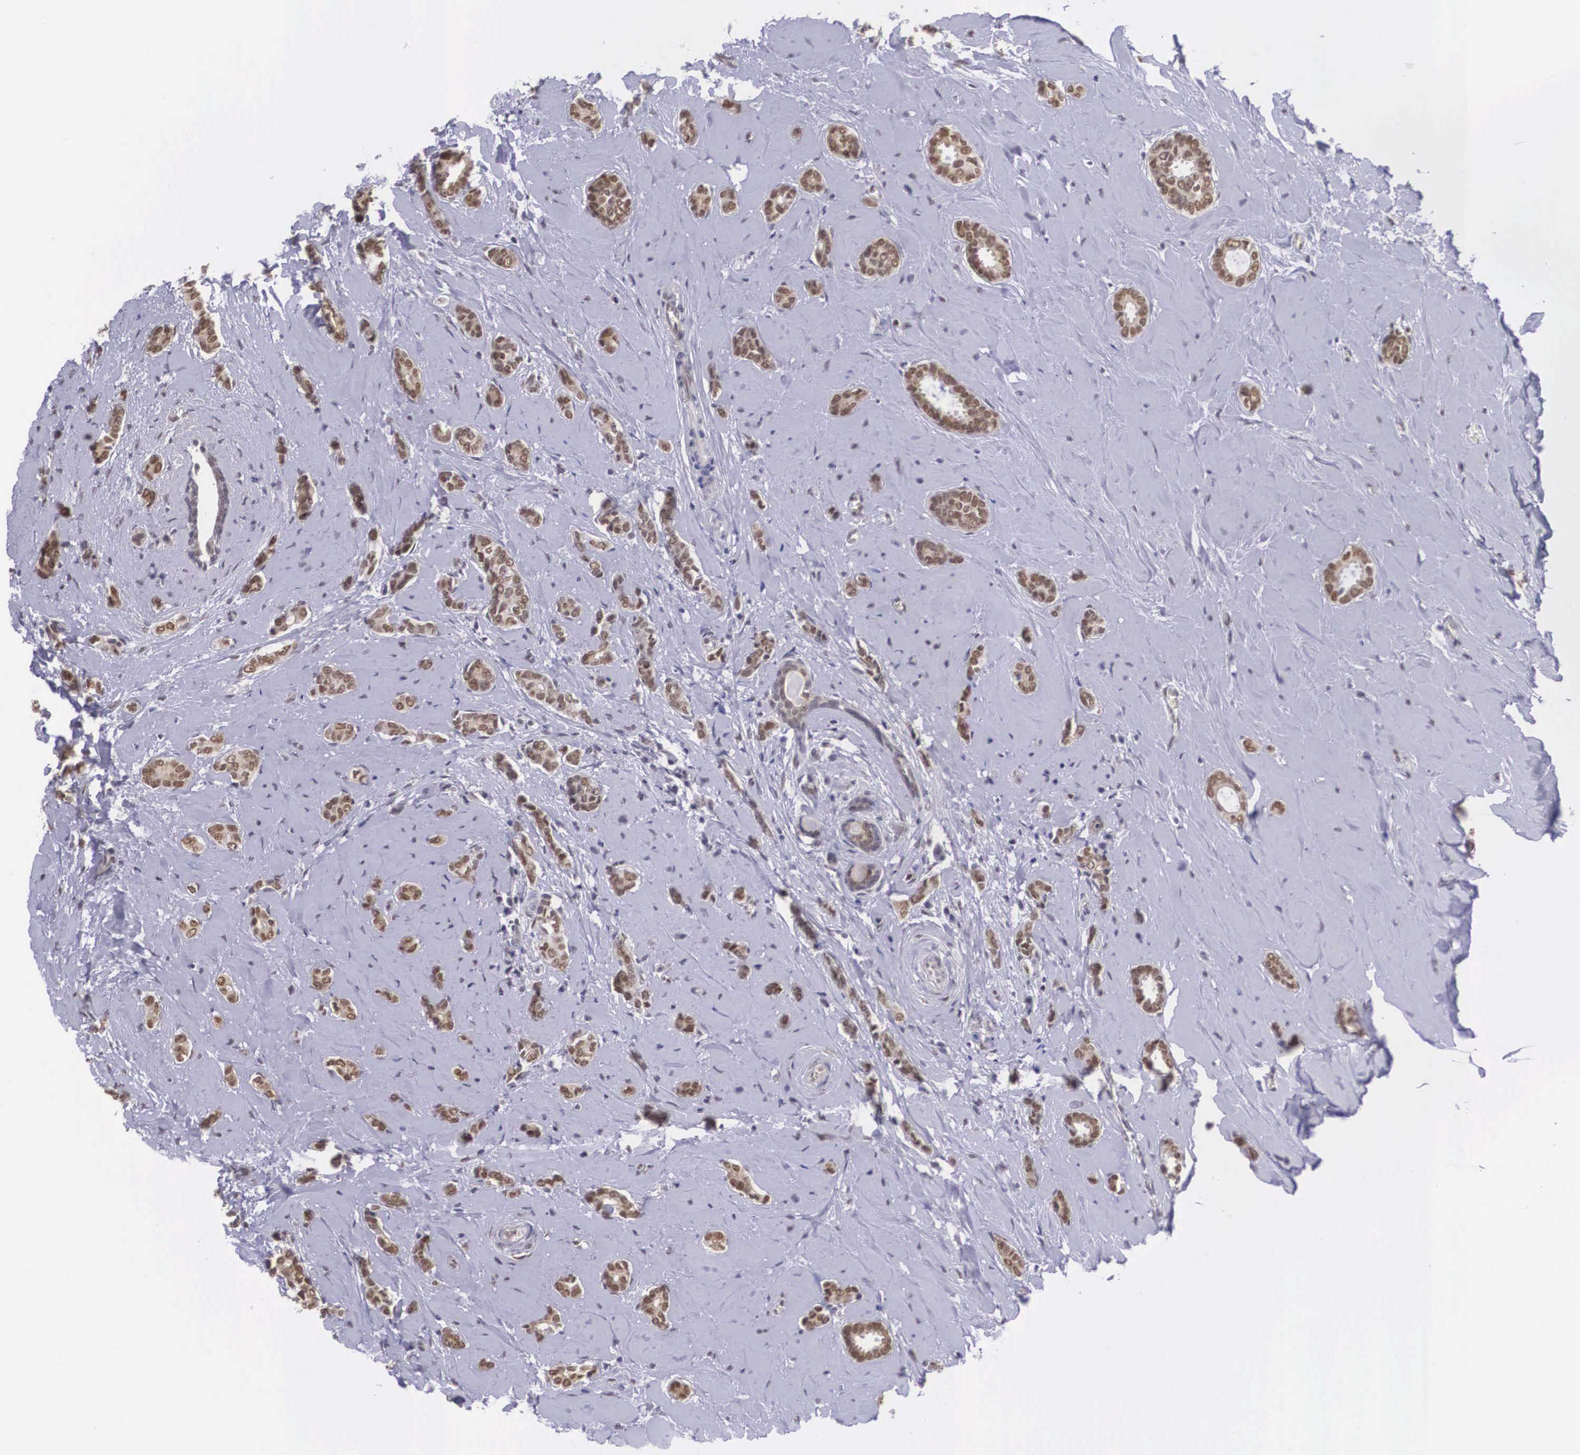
{"staining": {"intensity": "moderate", "quantity": ">75%", "location": "cytoplasmic/membranous,nuclear"}, "tissue": "breast cancer", "cell_type": "Tumor cells", "image_type": "cancer", "snomed": [{"axis": "morphology", "description": "Duct carcinoma"}, {"axis": "topography", "description": "Breast"}], "caption": "Human breast cancer (invasive ductal carcinoma) stained with a brown dye reveals moderate cytoplasmic/membranous and nuclear positive expression in about >75% of tumor cells.", "gene": "NINL", "patient": {"sex": "female", "age": 50}}